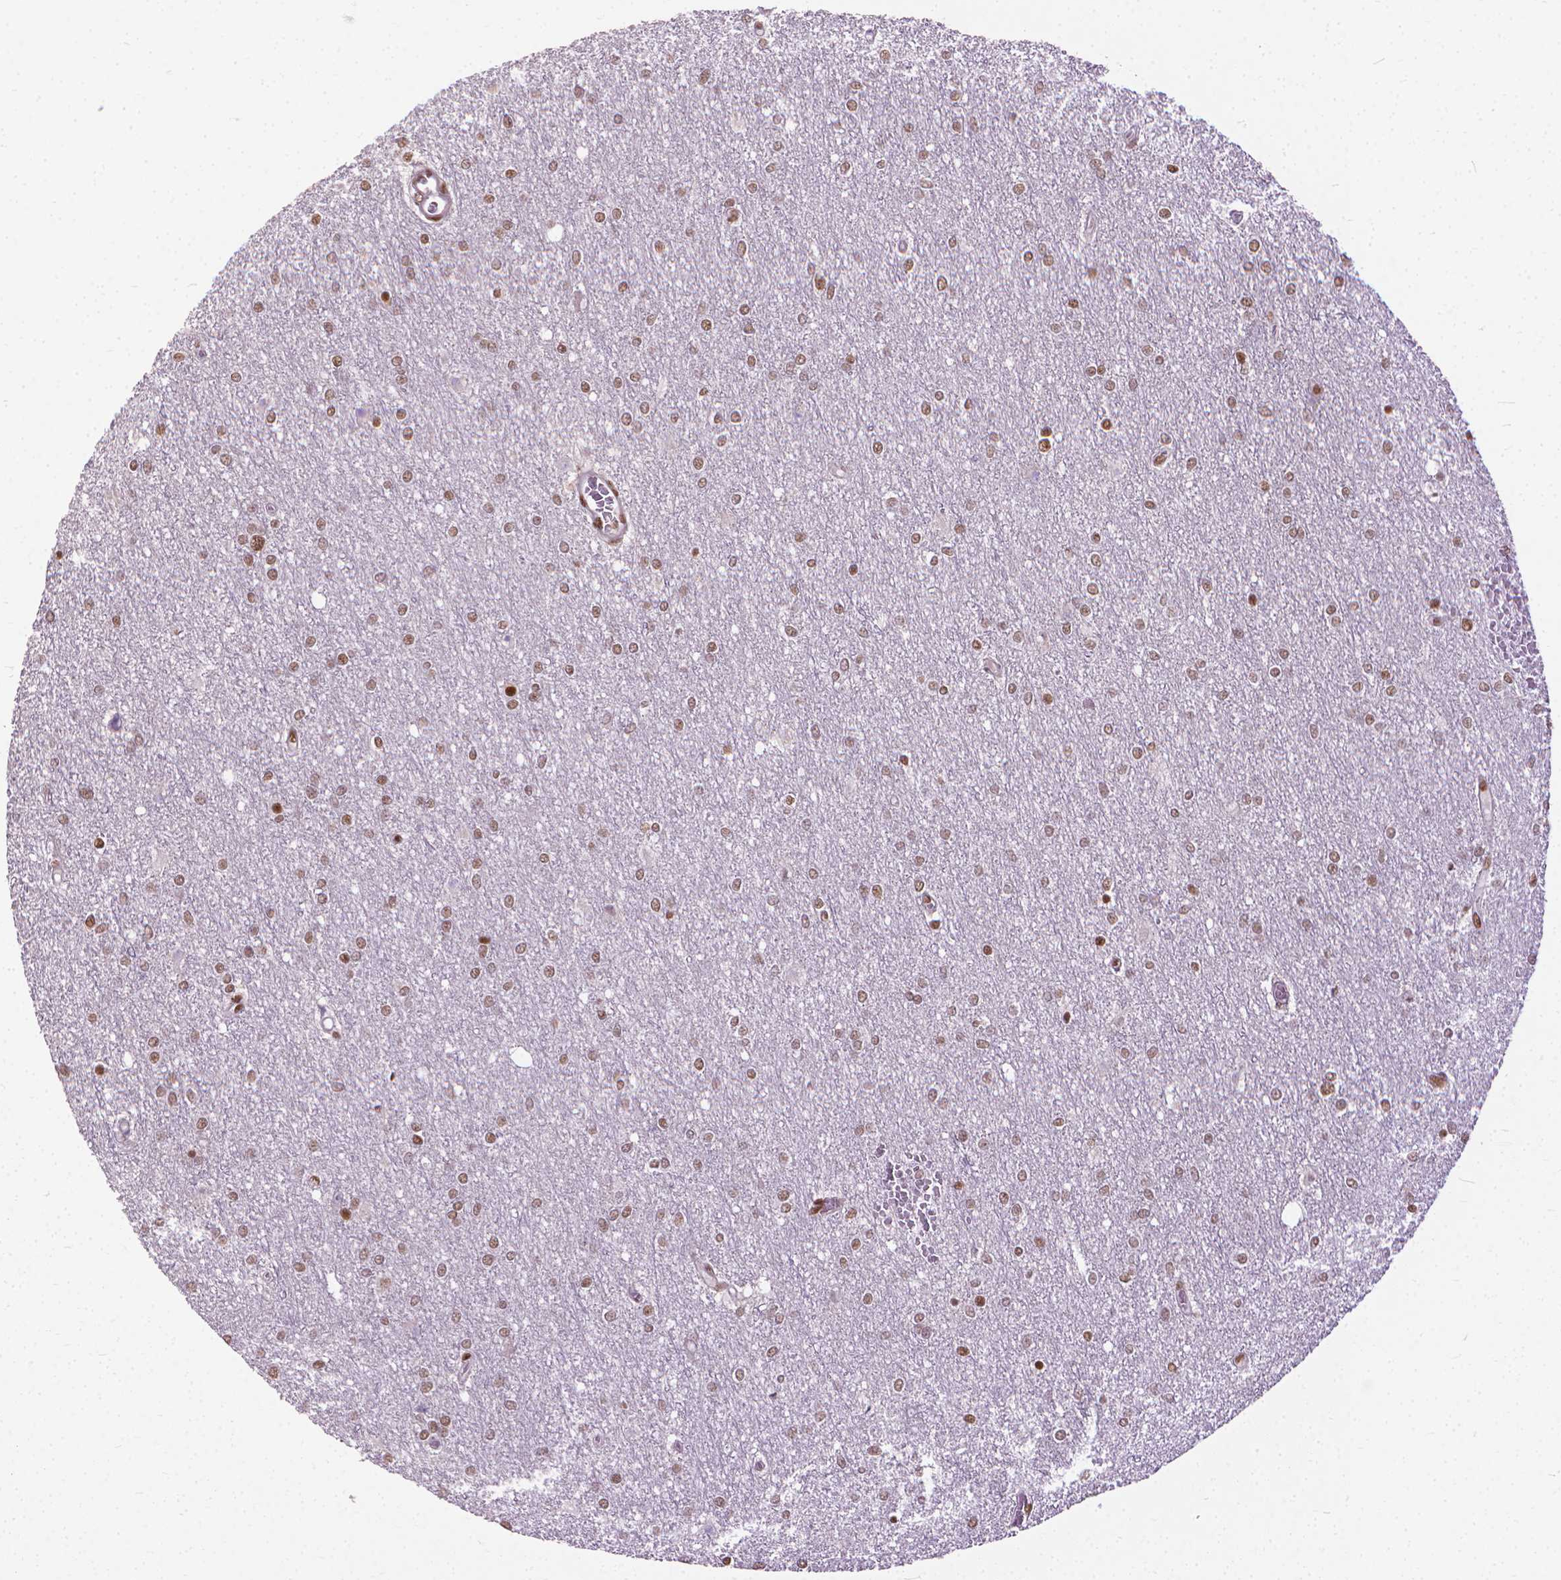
{"staining": {"intensity": "moderate", "quantity": ">75%", "location": "nuclear"}, "tissue": "glioma", "cell_type": "Tumor cells", "image_type": "cancer", "snomed": [{"axis": "morphology", "description": "Glioma, malignant, High grade"}, {"axis": "topography", "description": "Brain"}], "caption": "IHC image of neoplastic tissue: malignant high-grade glioma stained using IHC reveals medium levels of moderate protein expression localized specifically in the nuclear of tumor cells, appearing as a nuclear brown color.", "gene": "AKAP8", "patient": {"sex": "female", "age": 61}}